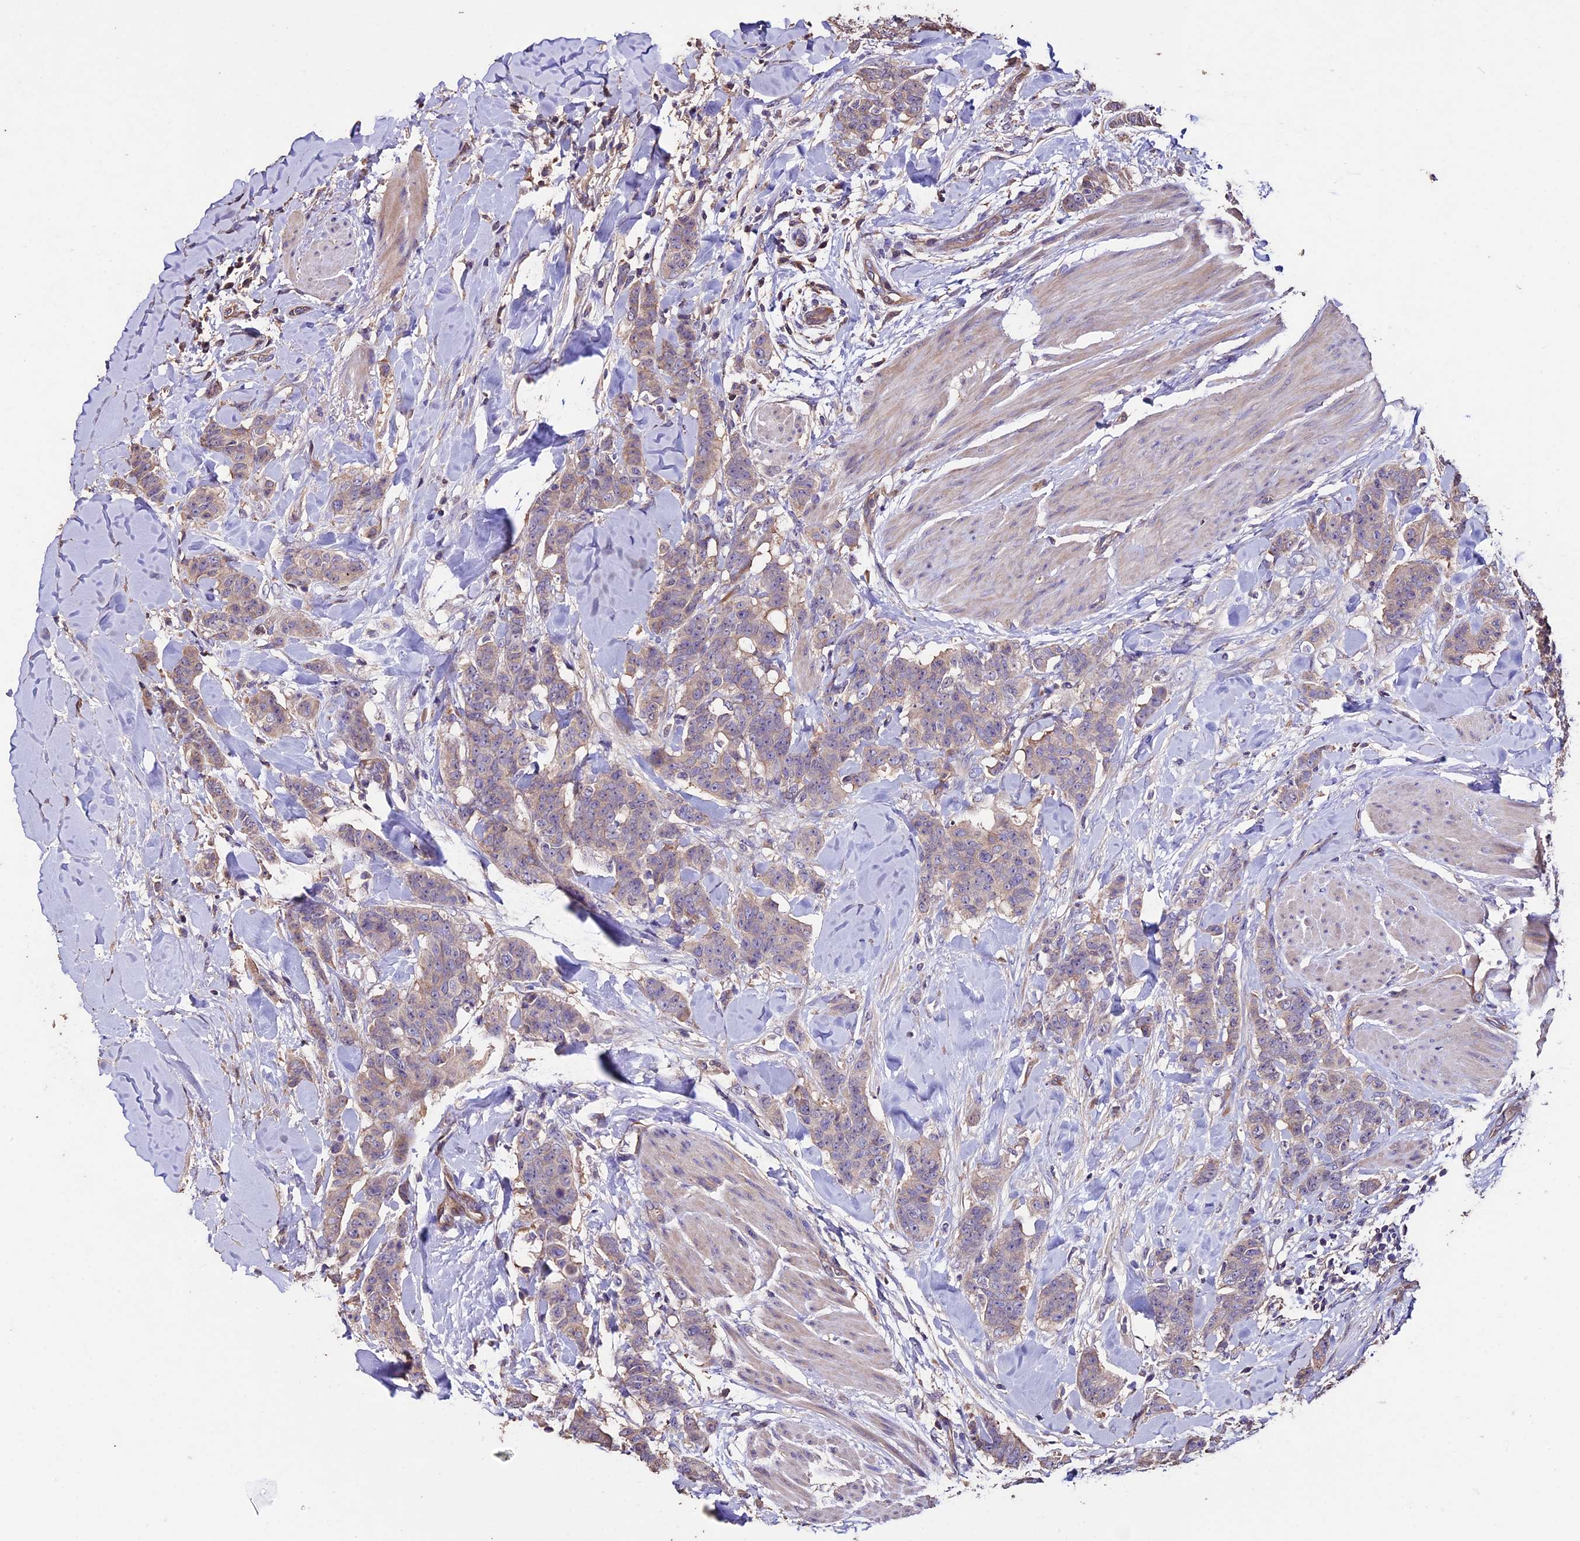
{"staining": {"intensity": "weak", "quantity": "25%-75%", "location": "cytoplasmic/membranous"}, "tissue": "breast cancer", "cell_type": "Tumor cells", "image_type": "cancer", "snomed": [{"axis": "morphology", "description": "Duct carcinoma"}, {"axis": "topography", "description": "Breast"}], "caption": "A high-resolution histopathology image shows immunohistochemistry (IHC) staining of breast intraductal carcinoma, which reveals weak cytoplasmic/membranous staining in approximately 25%-75% of tumor cells. Using DAB (3,3'-diaminobenzidine) (brown) and hematoxylin (blue) stains, captured at high magnification using brightfield microscopy.", "gene": "USB1", "patient": {"sex": "female", "age": 40}}